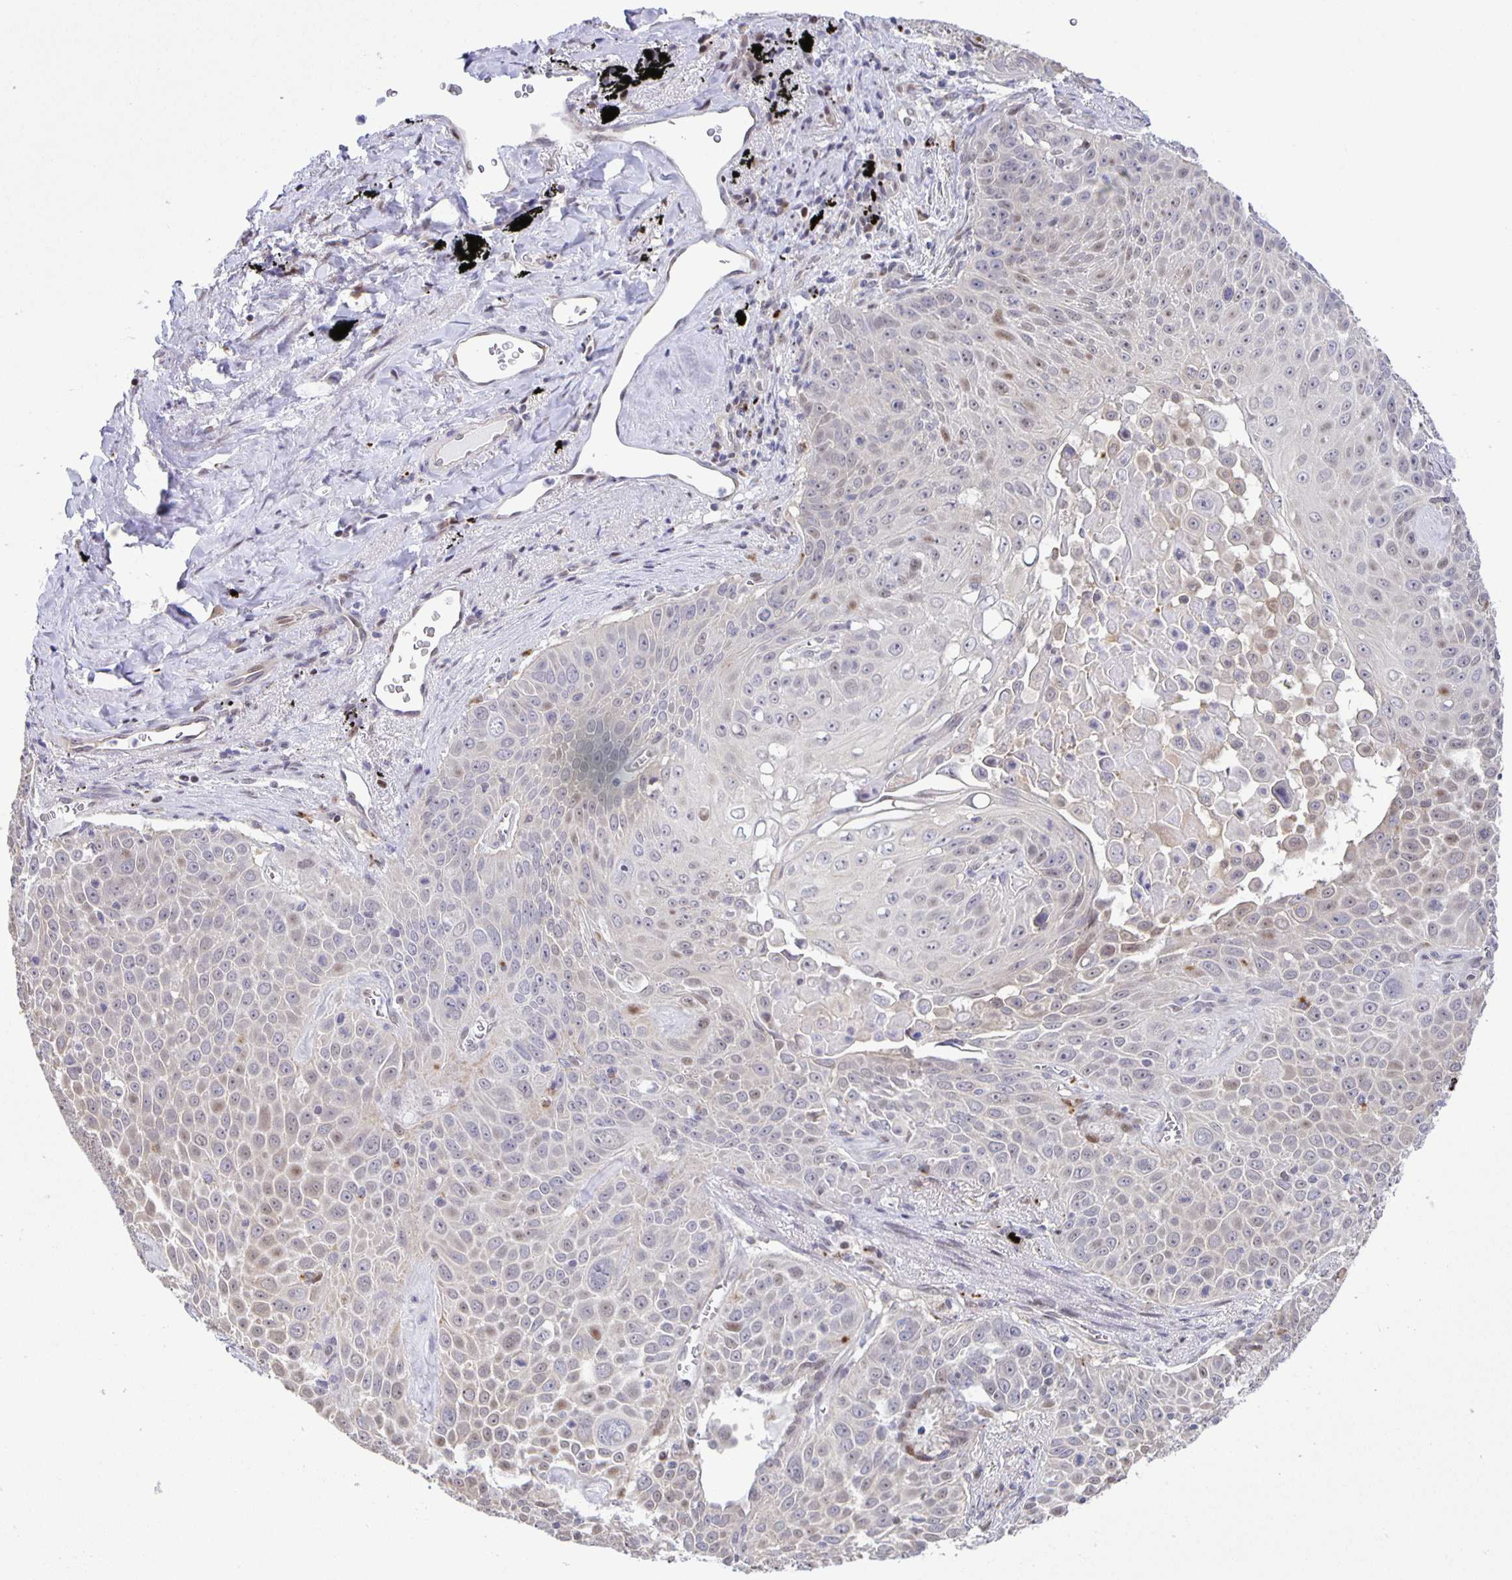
{"staining": {"intensity": "weak", "quantity": "25%-75%", "location": "nuclear"}, "tissue": "lung cancer", "cell_type": "Tumor cells", "image_type": "cancer", "snomed": [{"axis": "morphology", "description": "Squamous cell carcinoma, NOS"}, {"axis": "morphology", "description": "Squamous cell carcinoma, metastatic, NOS"}, {"axis": "topography", "description": "Lymph node"}, {"axis": "topography", "description": "Lung"}], "caption": "The photomicrograph shows immunohistochemical staining of squamous cell carcinoma (lung). There is weak nuclear staining is appreciated in about 25%-75% of tumor cells. The protein is stained brown, and the nuclei are stained in blue (DAB IHC with brightfield microscopy, high magnification).", "gene": "MAPK12", "patient": {"sex": "female", "age": 62}}